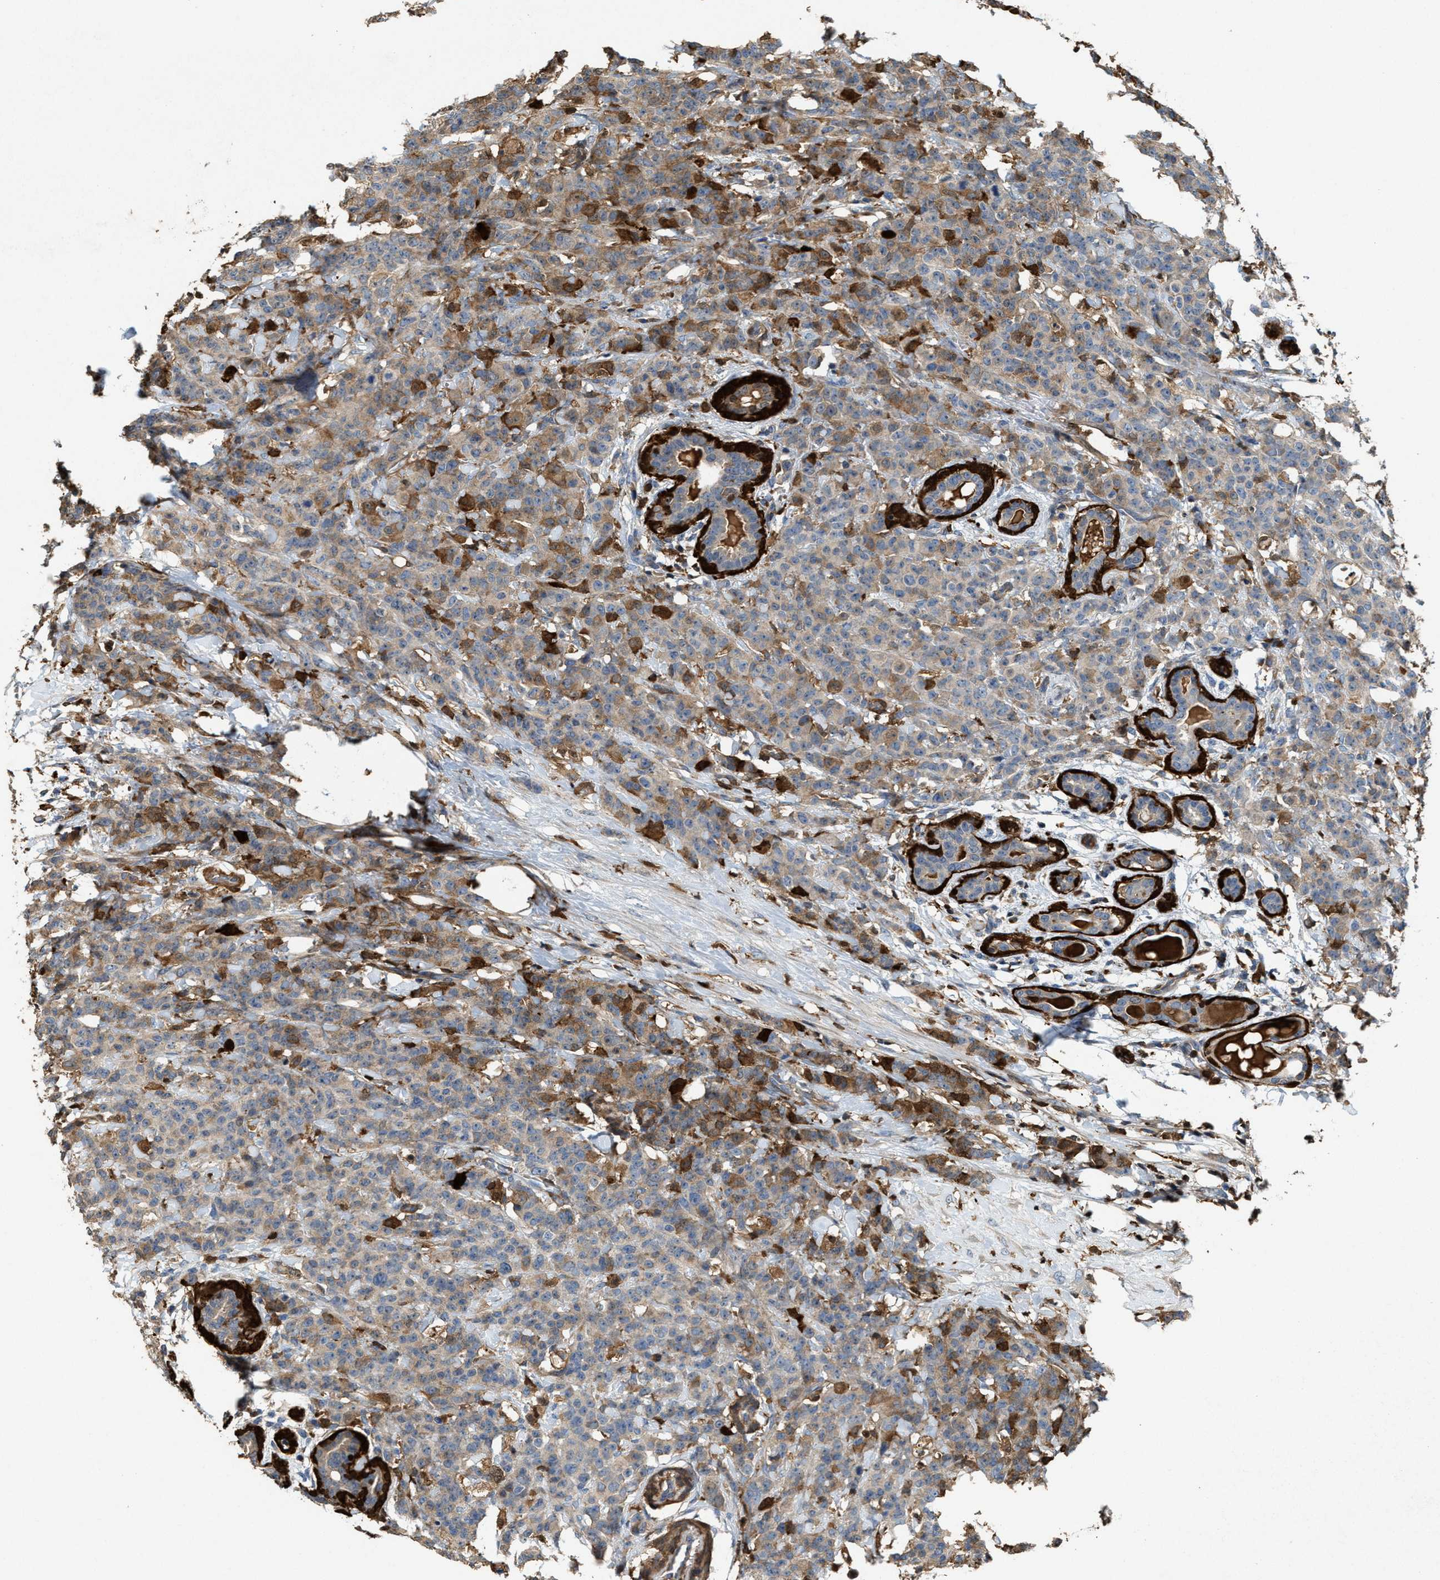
{"staining": {"intensity": "moderate", "quantity": "<25%", "location": "cytoplasmic/membranous"}, "tissue": "breast cancer", "cell_type": "Tumor cells", "image_type": "cancer", "snomed": [{"axis": "morphology", "description": "Normal tissue, NOS"}, {"axis": "morphology", "description": "Duct carcinoma"}, {"axis": "topography", "description": "Breast"}], "caption": "Approximately <25% of tumor cells in human invasive ductal carcinoma (breast) reveal moderate cytoplasmic/membranous protein staining as visualized by brown immunohistochemical staining.", "gene": "SERPINB5", "patient": {"sex": "female", "age": 40}}